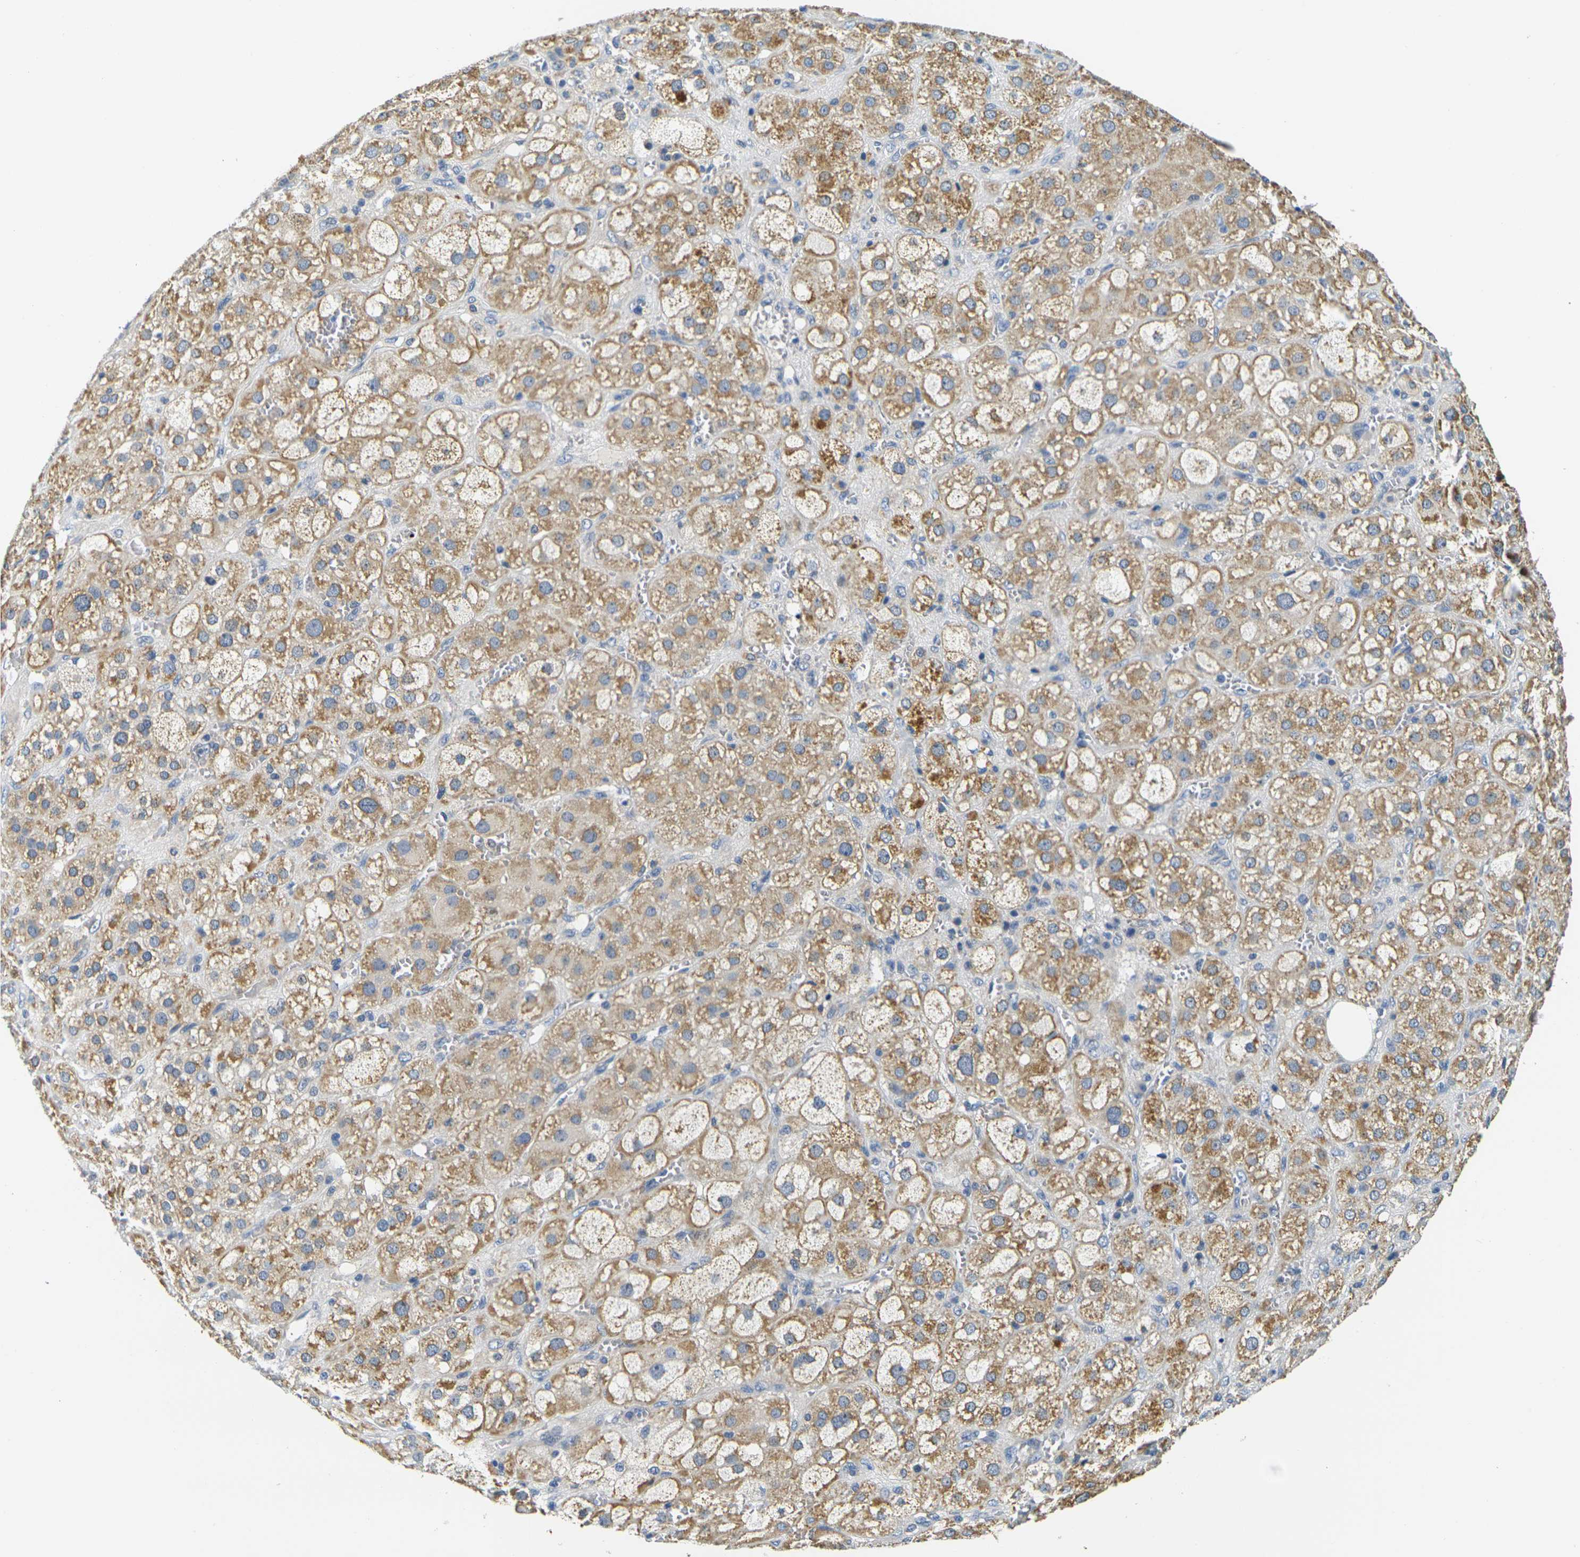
{"staining": {"intensity": "weak", "quantity": ">75%", "location": "cytoplasmic/membranous"}, "tissue": "adrenal gland", "cell_type": "Glandular cells", "image_type": "normal", "snomed": [{"axis": "morphology", "description": "Normal tissue, NOS"}, {"axis": "topography", "description": "Adrenal gland"}], "caption": "A high-resolution image shows immunohistochemistry (IHC) staining of benign adrenal gland, which exhibits weak cytoplasmic/membranous positivity in approximately >75% of glandular cells. Using DAB (3,3'-diaminobenzidine) (brown) and hematoxylin (blue) stains, captured at high magnification using brightfield microscopy.", "gene": "SHISAL2B", "patient": {"sex": "female", "age": 47}}